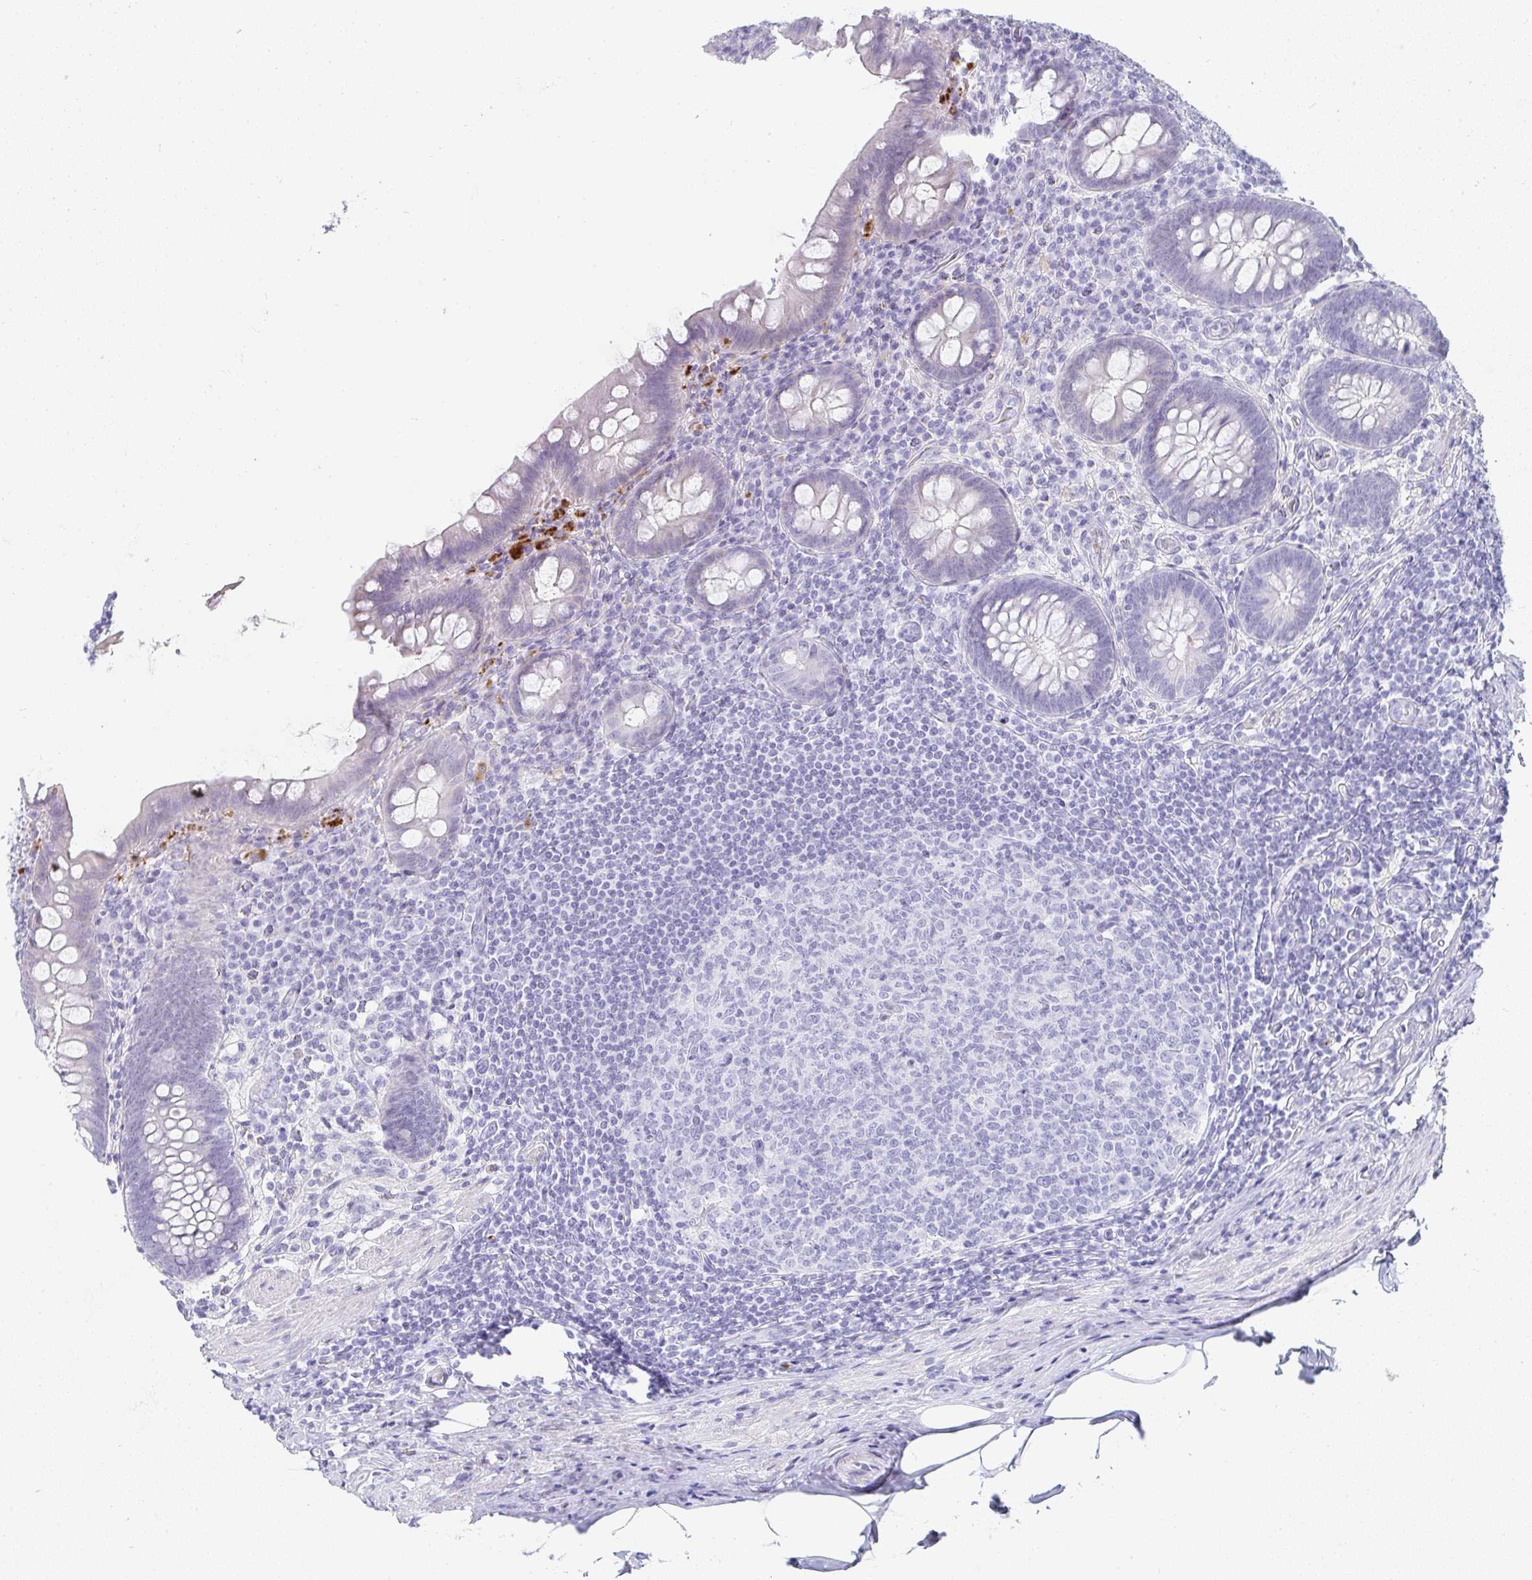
{"staining": {"intensity": "negative", "quantity": "none", "location": "none"}, "tissue": "appendix", "cell_type": "Glandular cells", "image_type": "normal", "snomed": [{"axis": "morphology", "description": "Normal tissue, NOS"}, {"axis": "topography", "description": "Appendix"}], "caption": "Appendix stained for a protein using IHC shows no expression glandular cells.", "gene": "PRND", "patient": {"sex": "male", "age": 71}}